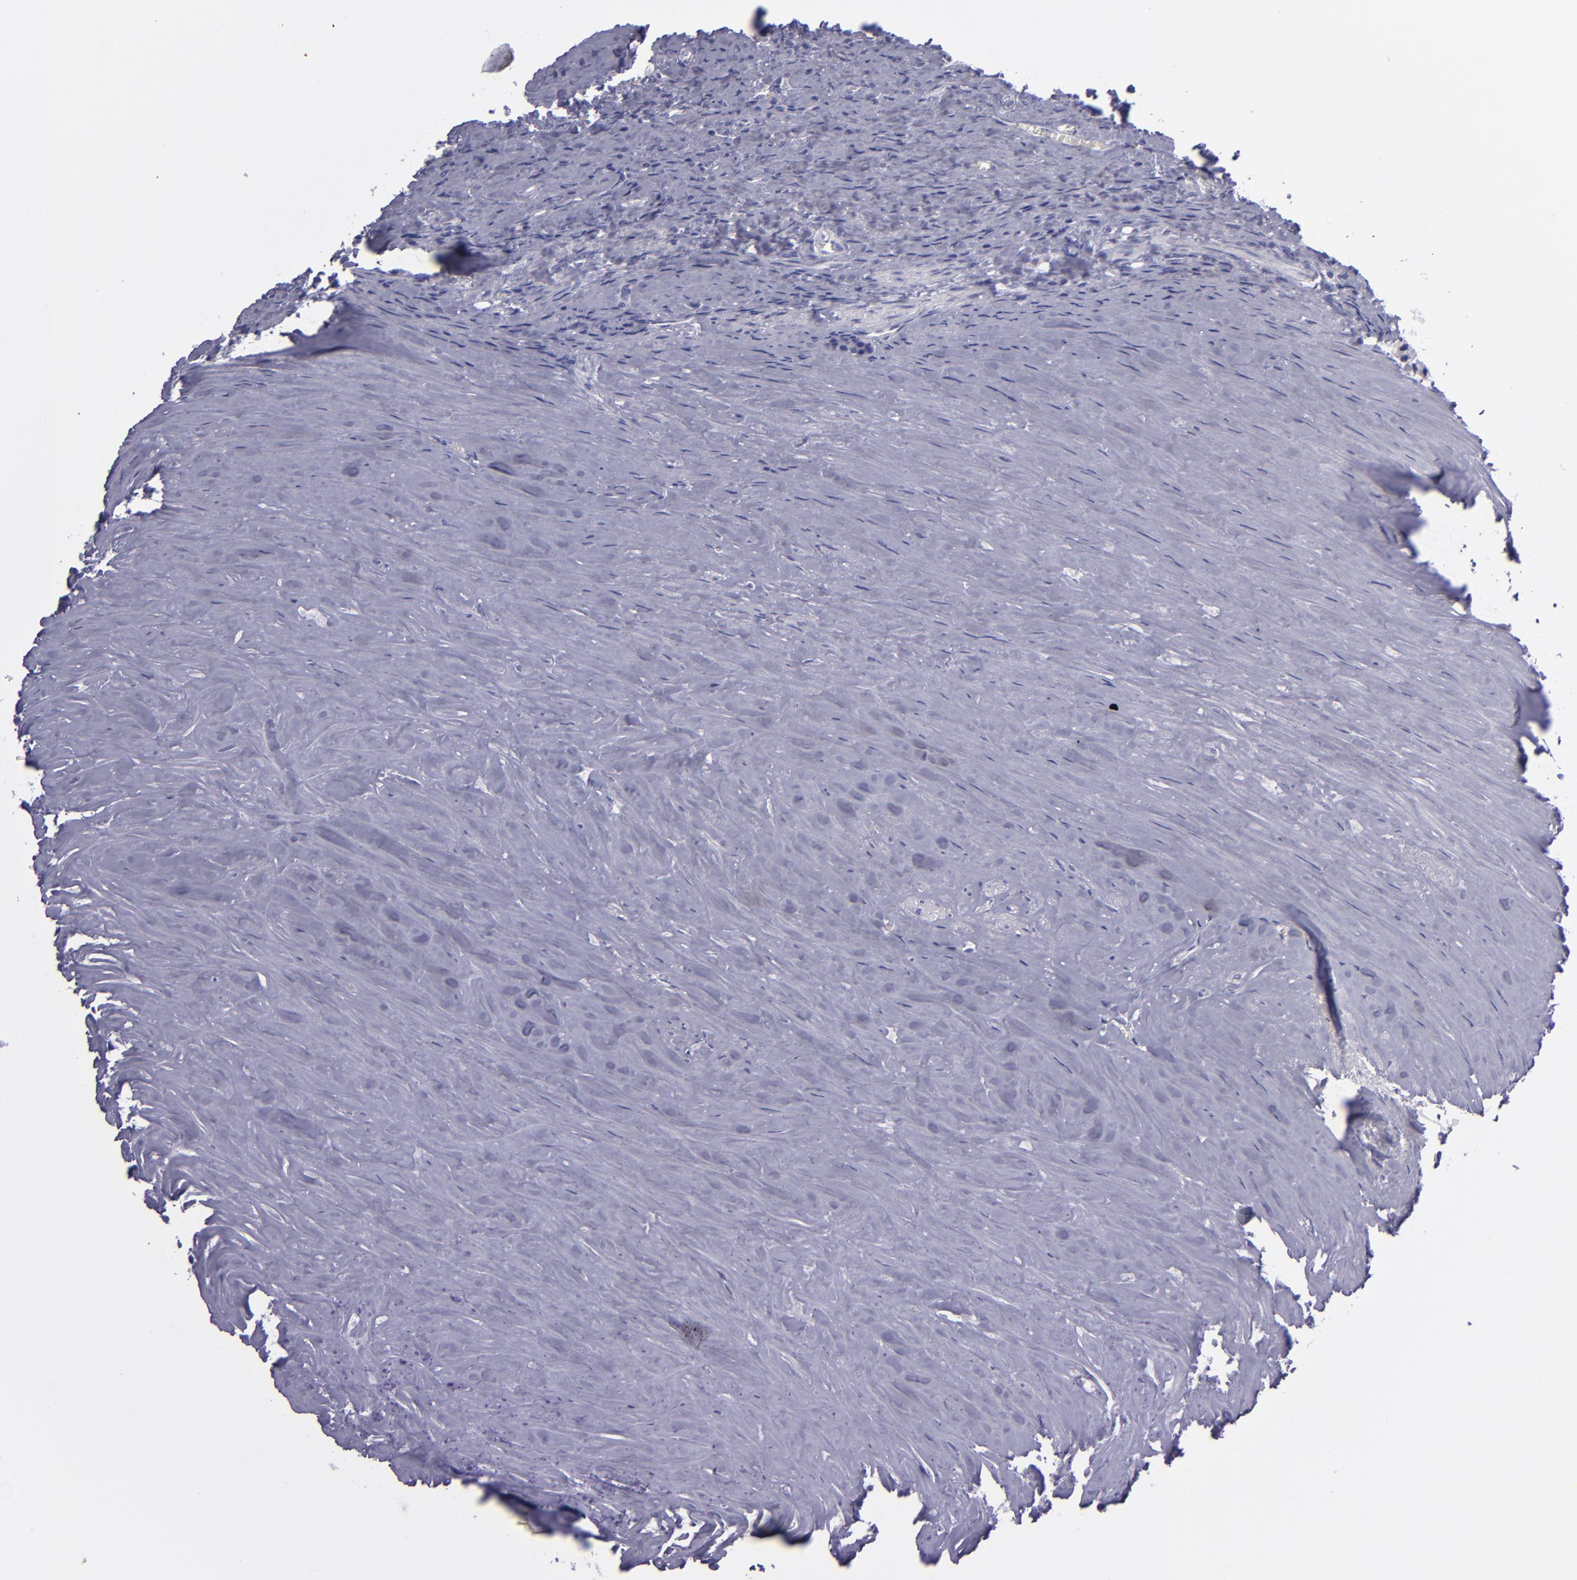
{"staining": {"intensity": "negative", "quantity": "none", "location": "none"}, "tissue": "carcinoid", "cell_type": "Tumor cells", "image_type": "cancer", "snomed": [{"axis": "morphology", "description": "Carcinoid, malignant, NOS"}, {"axis": "topography", "description": "Small intestine"}], "caption": "Immunohistochemistry (IHC) photomicrograph of neoplastic tissue: human carcinoid stained with DAB exhibits no significant protein positivity in tumor cells.", "gene": "TNNT3", "patient": {"sex": "male", "age": 63}}